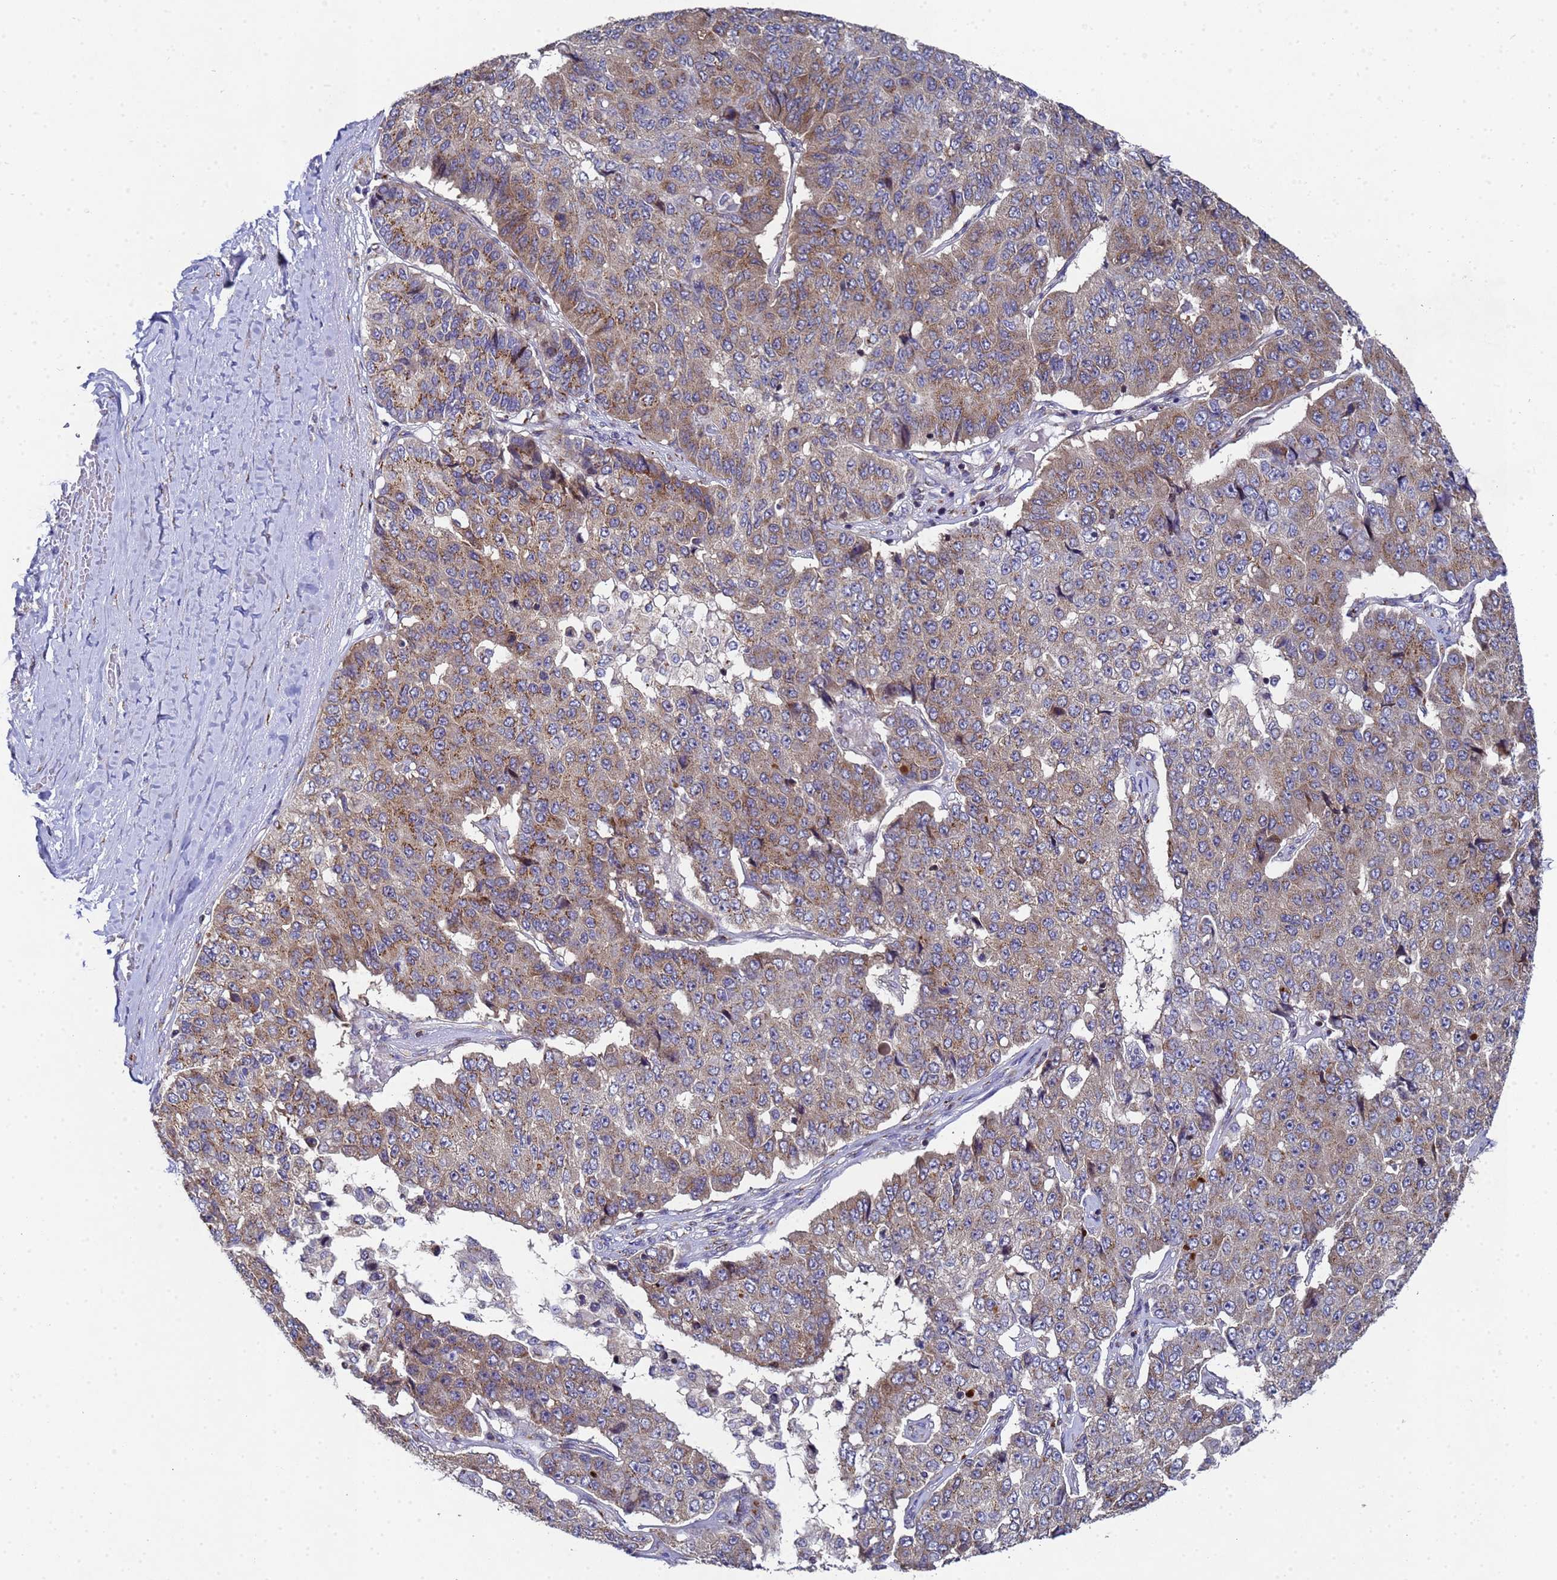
{"staining": {"intensity": "moderate", "quantity": "25%-75%", "location": "cytoplasmic/membranous"}, "tissue": "pancreatic cancer", "cell_type": "Tumor cells", "image_type": "cancer", "snomed": [{"axis": "morphology", "description": "Adenocarcinoma, NOS"}, {"axis": "topography", "description": "Pancreas"}], "caption": "DAB (3,3'-diaminobenzidine) immunohistochemical staining of human pancreatic cancer displays moderate cytoplasmic/membranous protein staining in about 25%-75% of tumor cells.", "gene": "NSUN6", "patient": {"sex": "male", "age": 50}}